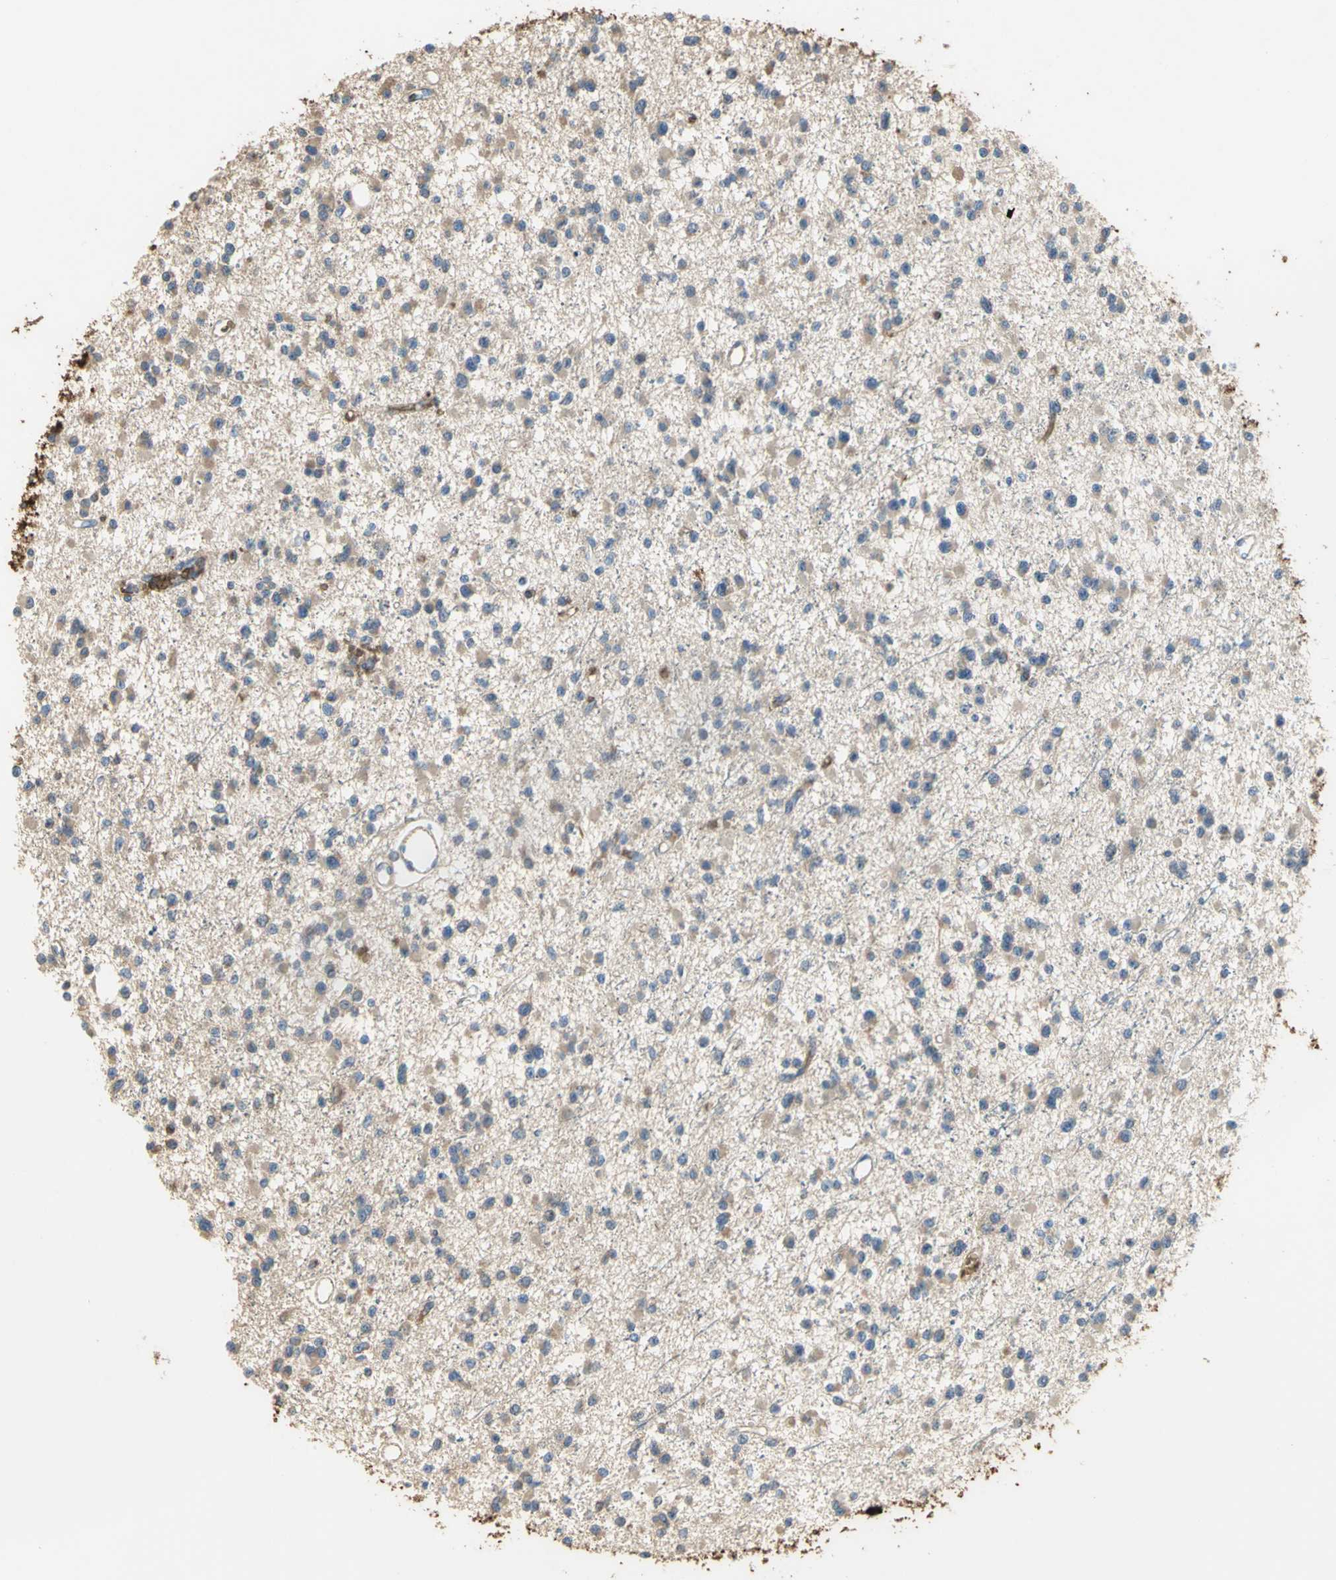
{"staining": {"intensity": "moderate", "quantity": ">75%", "location": "cytoplasmic/membranous"}, "tissue": "glioma", "cell_type": "Tumor cells", "image_type": "cancer", "snomed": [{"axis": "morphology", "description": "Glioma, malignant, Low grade"}, {"axis": "topography", "description": "Brain"}], "caption": "Malignant low-grade glioma stained for a protein (brown) displays moderate cytoplasmic/membranous positive positivity in approximately >75% of tumor cells.", "gene": "TREM1", "patient": {"sex": "female", "age": 22}}